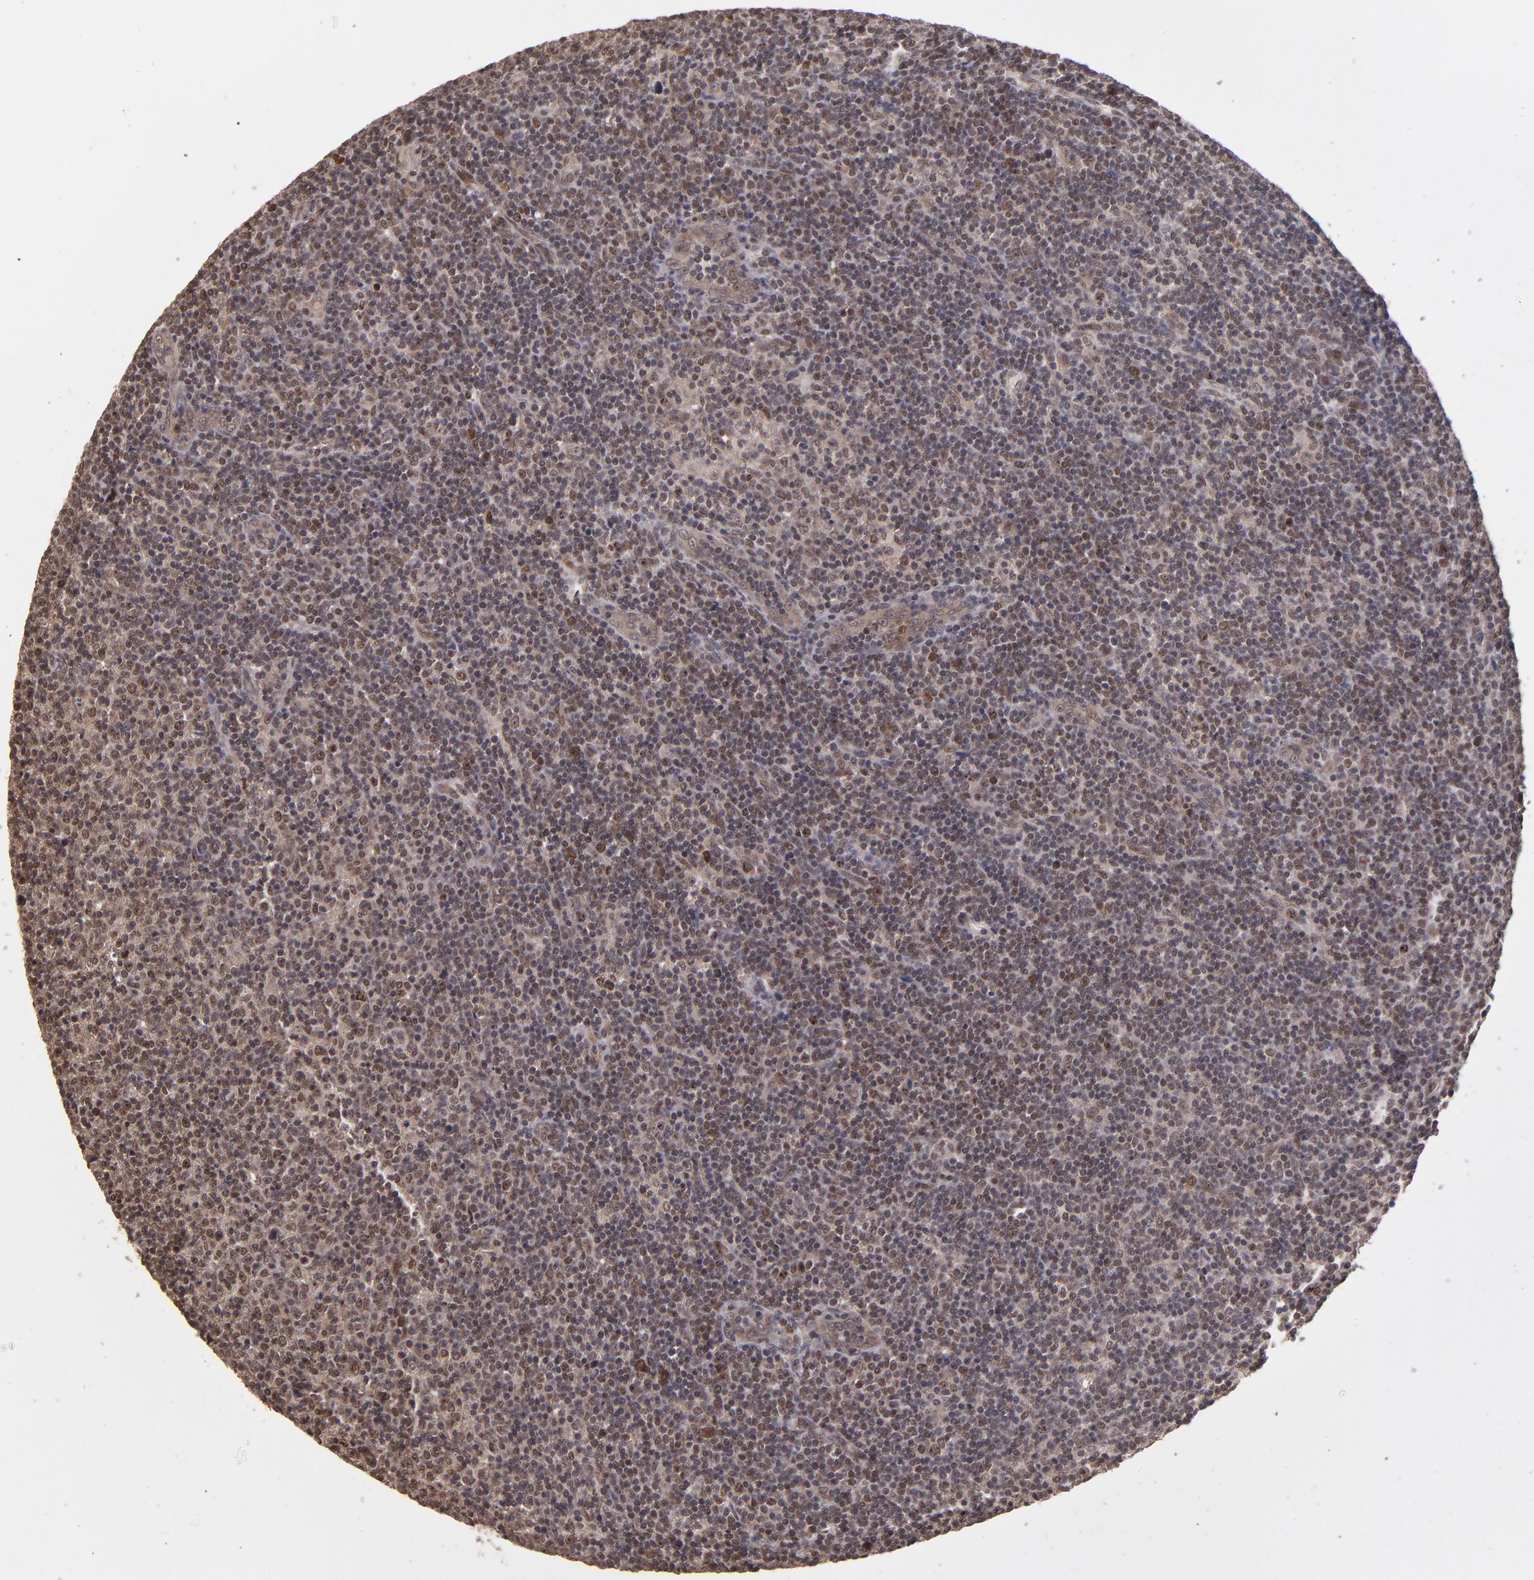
{"staining": {"intensity": "moderate", "quantity": "25%-75%", "location": "nuclear"}, "tissue": "lymphoma", "cell_type": "Tumor cells", "image_type": "cancer", "snomed": [{"axis": "morphology", "description": "Malignant lymphoma, non-Hodgkin's type, Low grade"}, {"axis": "topography", "description": "Lymph node"}], "caption": "There is medium levels of moderate nuclear staining in tumor cells of lymphoma, as demonstrated by immunohistochemical staining (brown color).", "gene": "ABHD12B", "patient": {"sex": "male", "age": 70}}